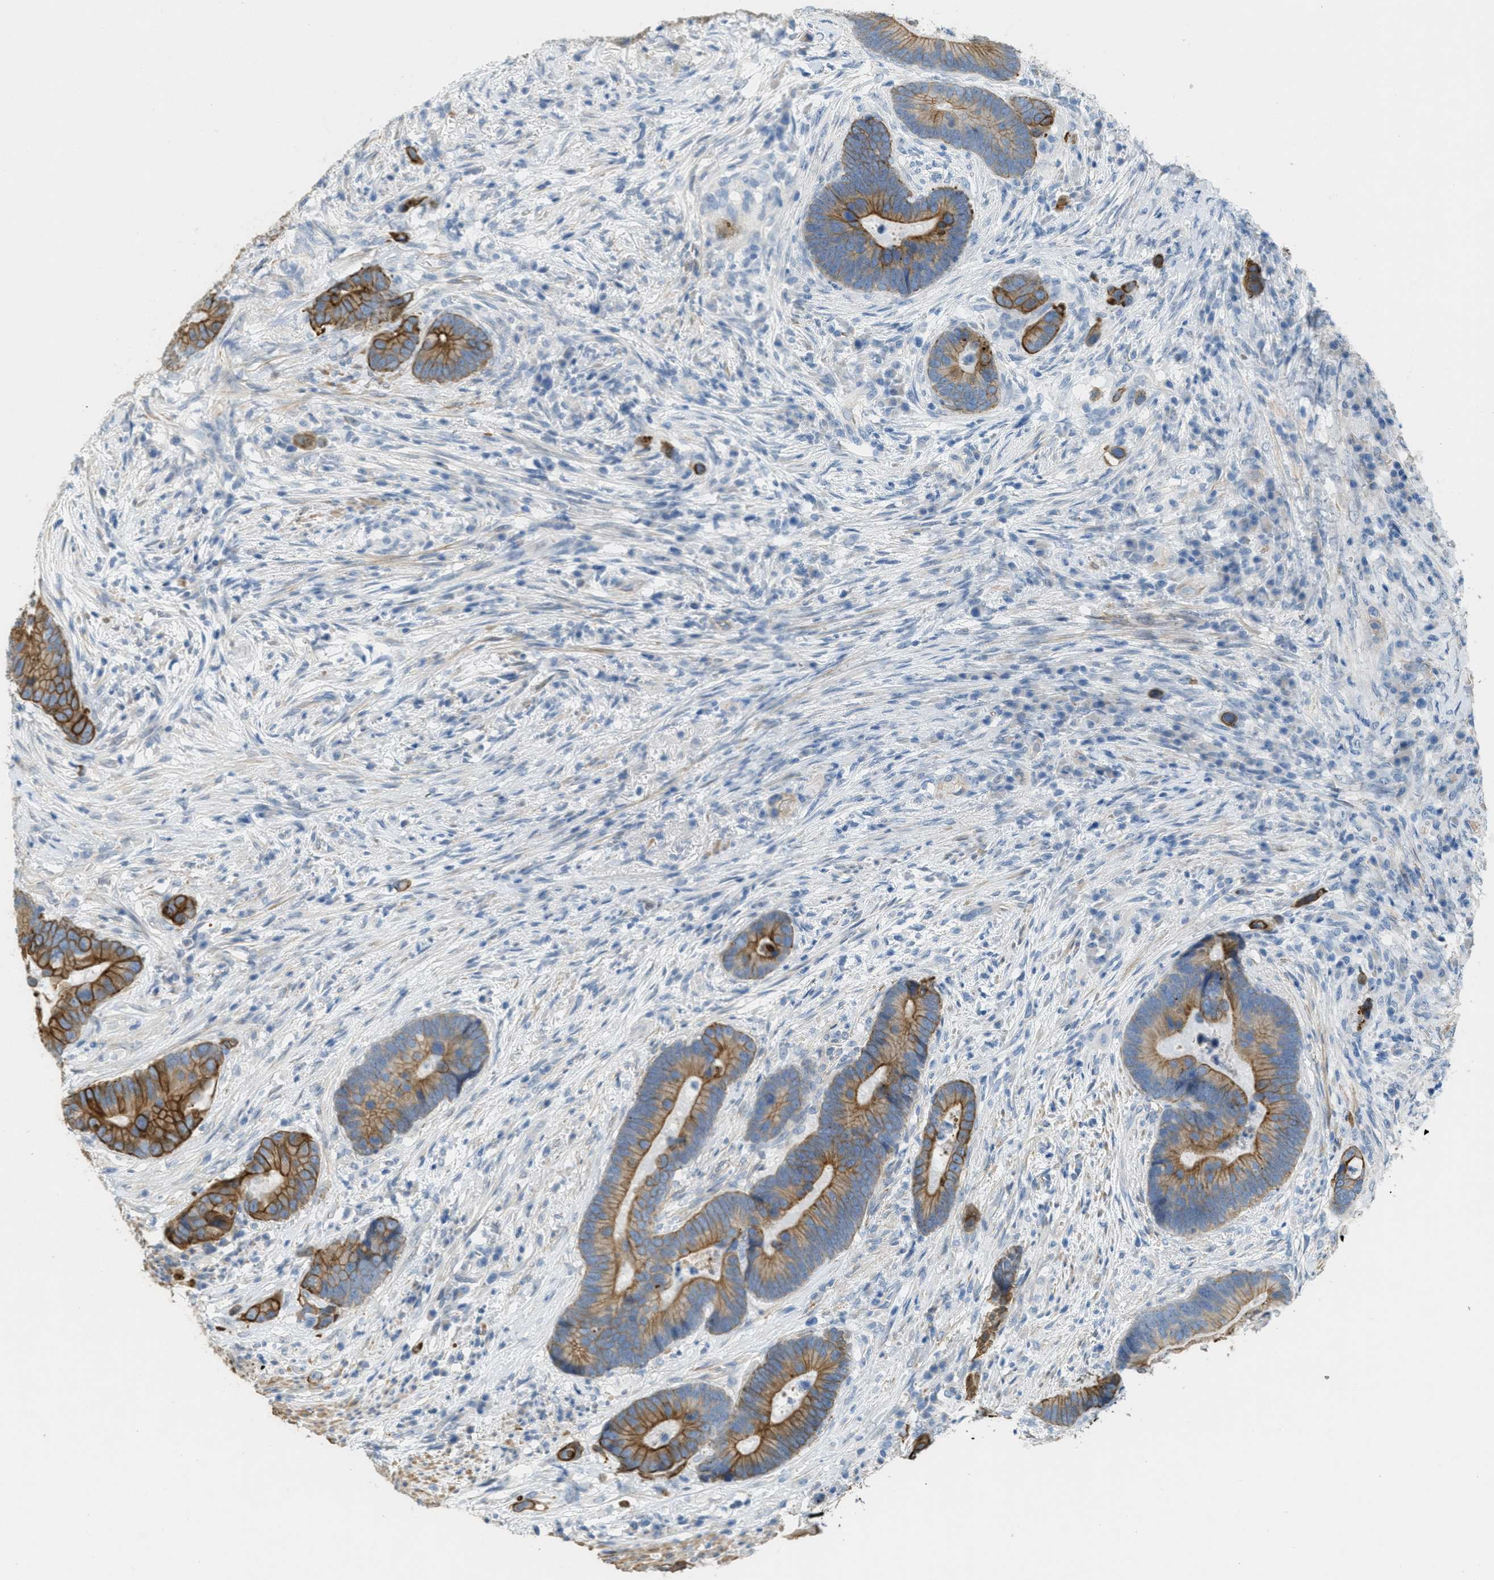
{"staining": {"intensity": "strong", "quantity": ">75%", "location": "cytoplasmic/membranous"}, "tissue": "colorectal cancer", "cell_type": "Tumor cells", "image_type": "cancer", "snomed": [{"axis": "morphology", "description": "Adenocarcinoma, NOS"}, {"axis": "topography", "description": "Rectum"}], "caption": "A brown stain shows strong cytoplasmic/membranous positivity of a protein in human colorectal adenocarcinoma tumor cells. (DAB (3,3'-diaminobenzidine) IHC, brown staining for protein, blue staining for nuclei).", "gene": "MRS2", "patient": {"sex": "female", "age": 89}}